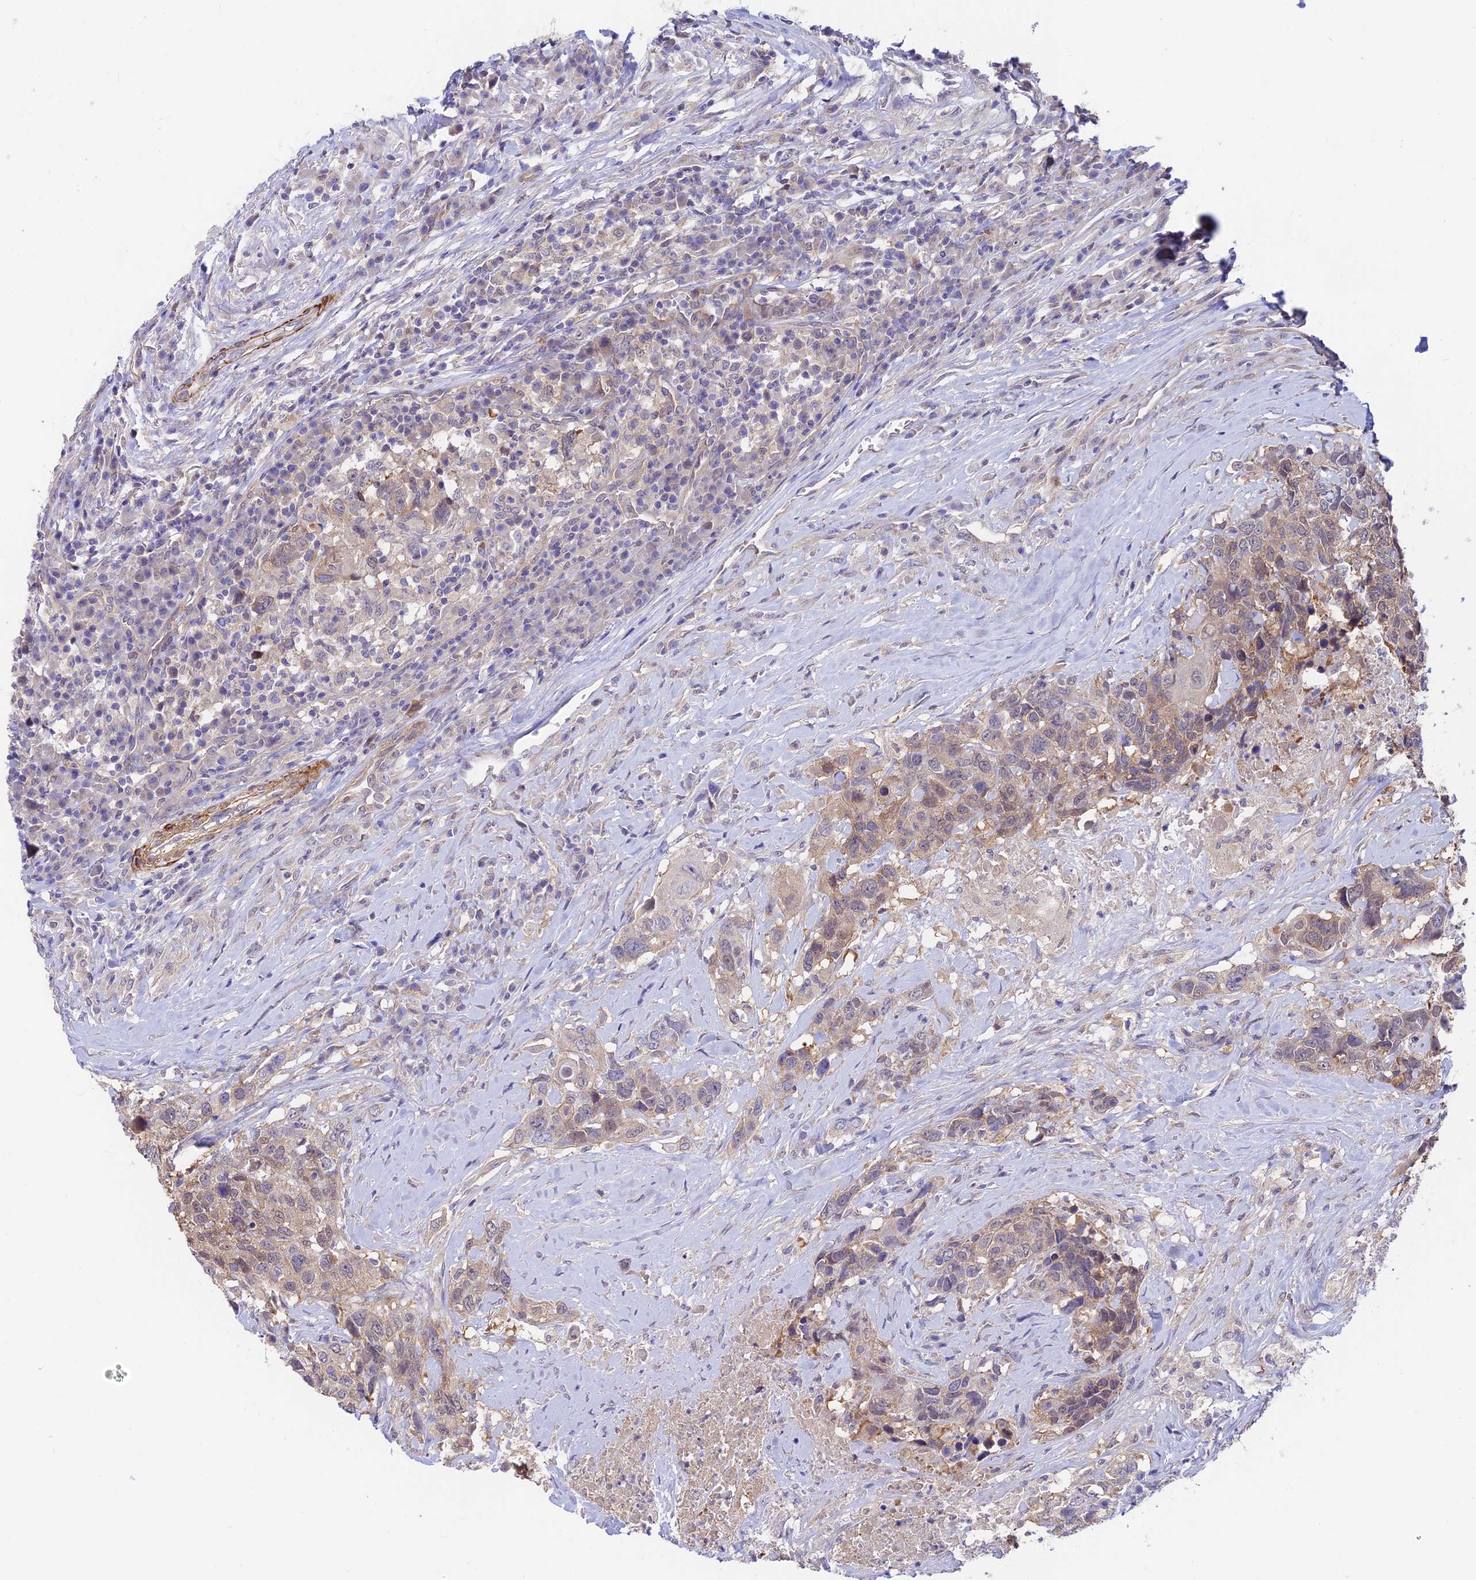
{"staining": {"intensity": "weak", "quantity": "25%-75%", "location": "cytoplasmic/membranous"}, "tissue": "head and neck cancer", "cell_type": "Tumor cells", "image_type": "cancer", "snomed": [{"axis": "morphology", "description": "Squamous cell carcinoma, NOS"}, {"axis": "topography", "description": "Head-Neck"}], "caption": "Squamous cell carcinoma (head and neck) stained with a protein marker displays weak staining in tumor cells.", "gene": "ANKRD50", "patient": {"sex": "male", "age": 66}}